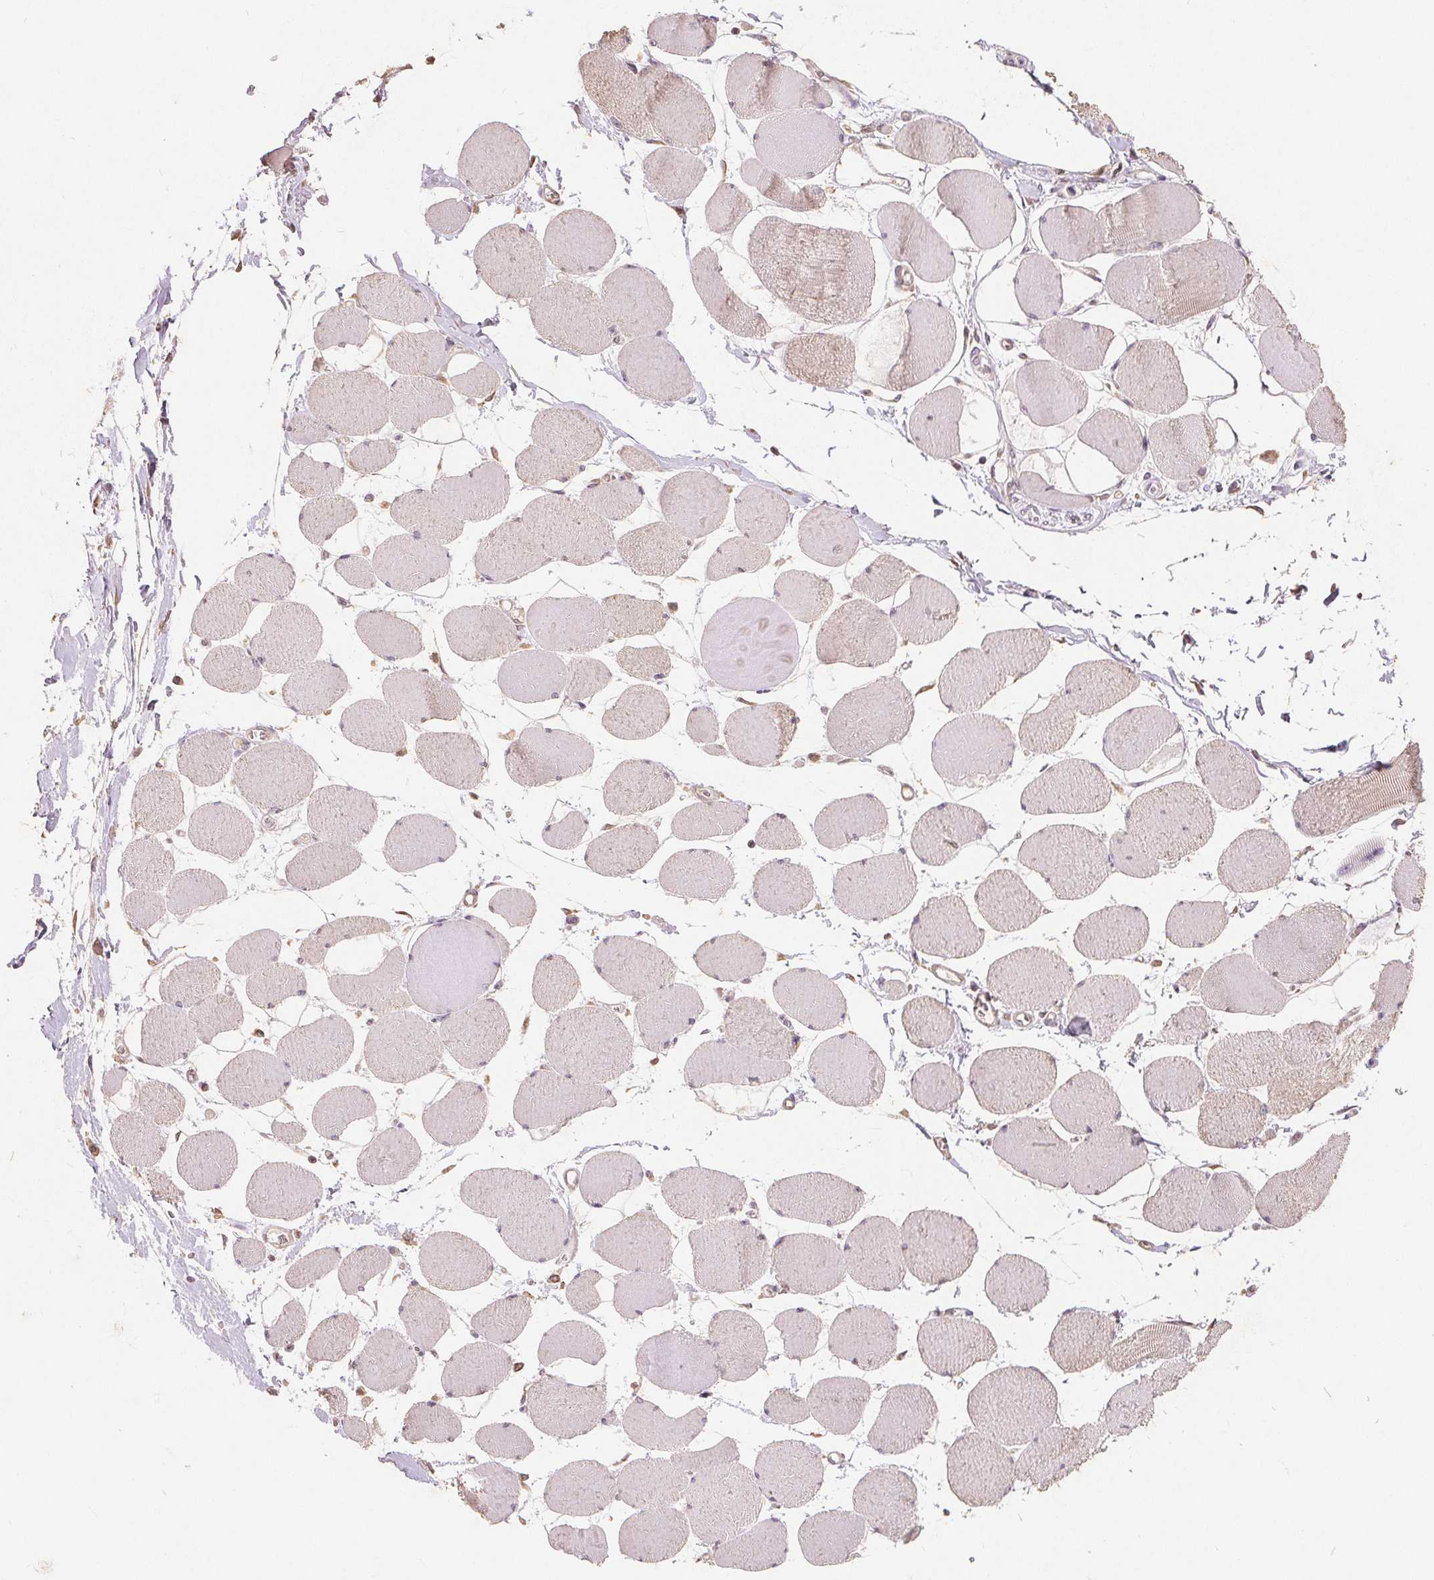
{"staining": {"intensity": "weak", "quantity": "25%-75%", "location": "cytoplasmic/membranous"}, "tissue": "skeletal muscle", "cell_type": "Myocytes", "image_type": "normal", "snomed": [{"axis": "morphology", "description": "Normal tissue, NOS"}, {"axis": "topography", "description": "Skeletal muscle"}], "caption": "Immunohistochemical staining of unremarkable human skeletal muscle displays 25%-75% levels of weak cytoplasmic/membranous protein staining in about 25%-75% of myocytes.", "gene": "CDIPT", "patient": {"sex": "female", "age": 75}}